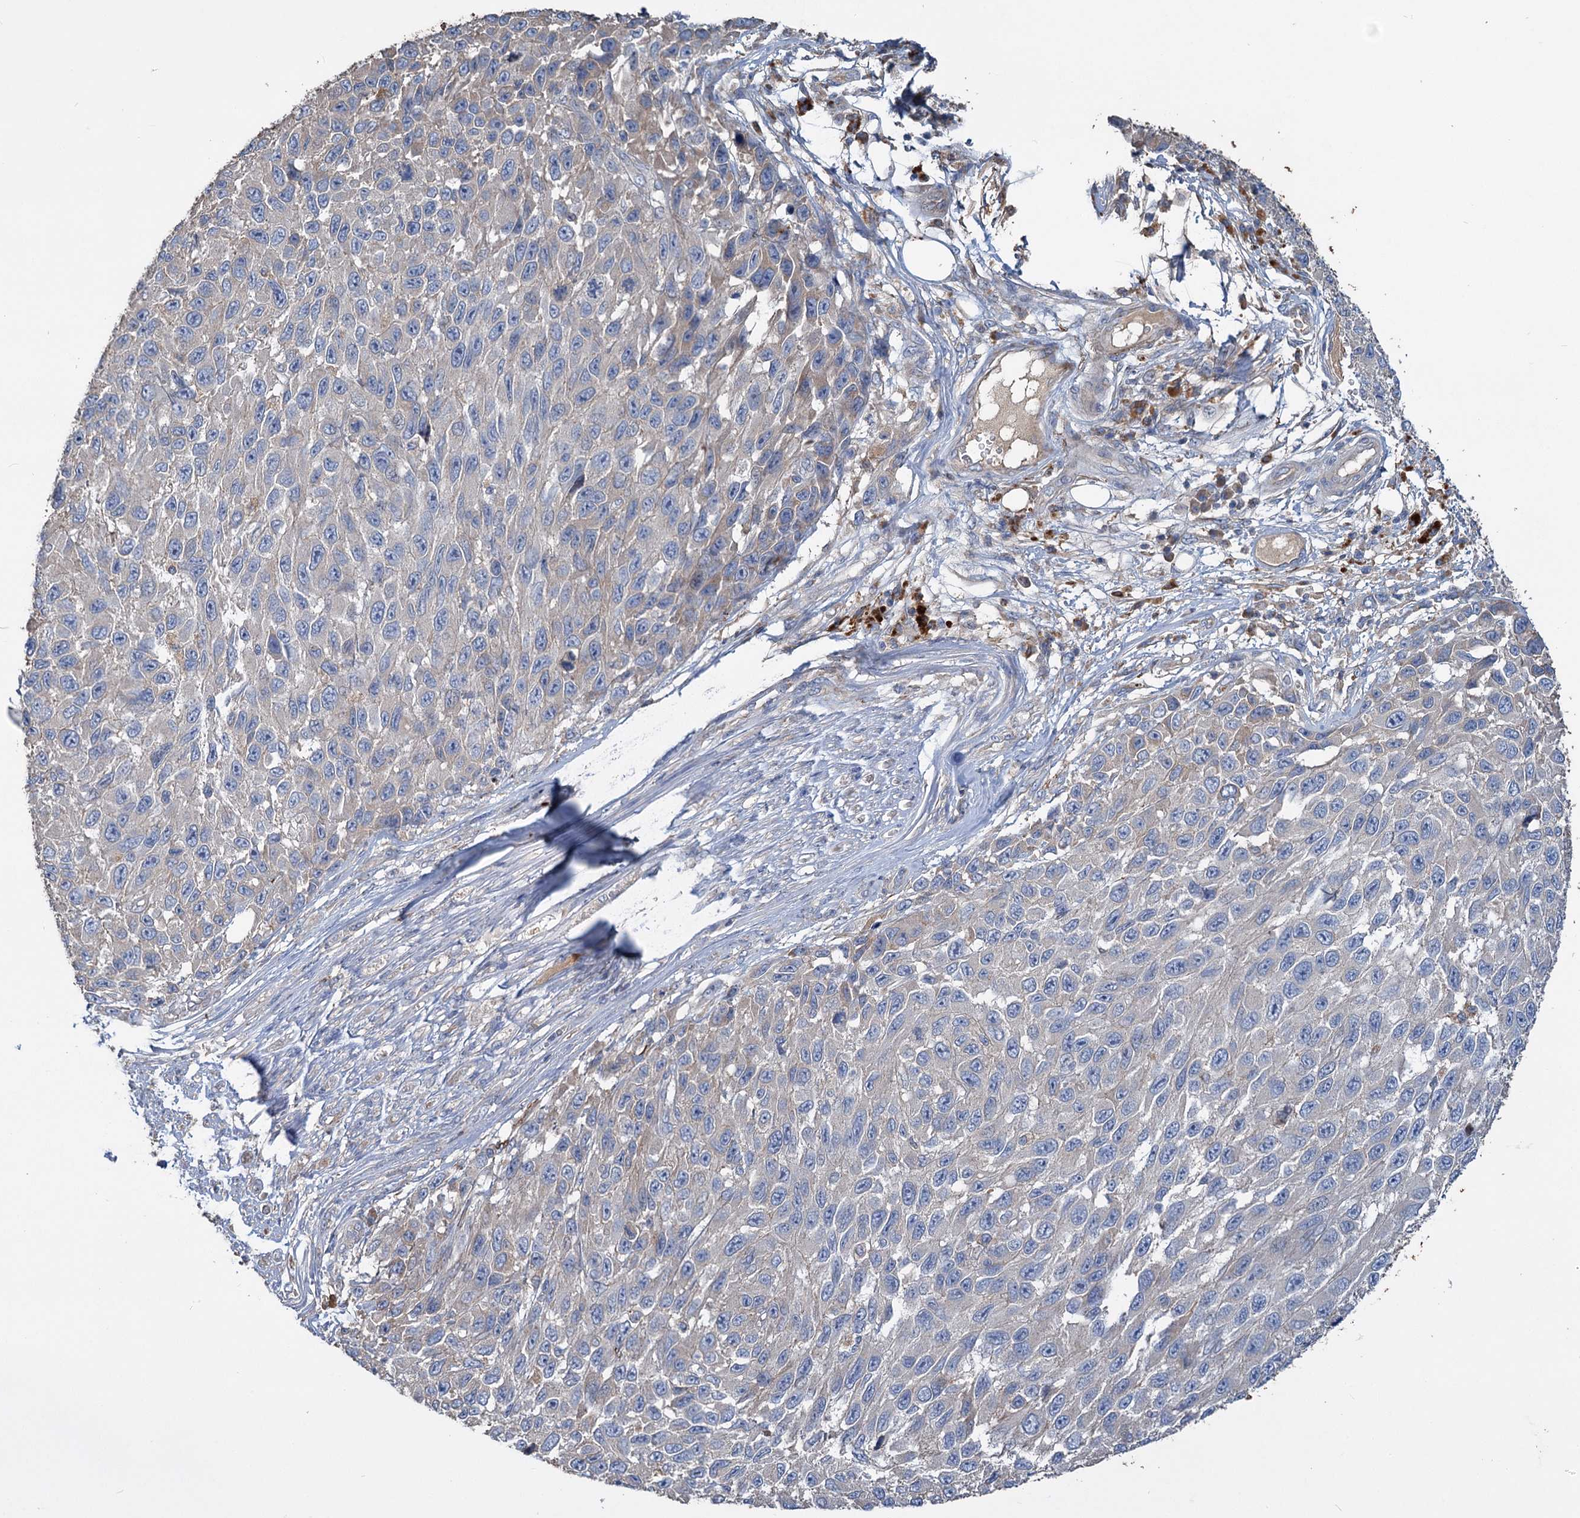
{"staining": {"intensity": "negative", "quantity": "none", "location": "none"}, "tissue": "melanoma", "cell_type": "Tumor cells", "image_type": "cancer", "snomed": [{"axis": "morphology", "description": "Normal tissue, NOS"}, {"axis": "morphology", "description": "Malignant melanoma, NOS"}, {"axis": "topography", "description": "Skin"}], "caption": "Tumor cells show no significant positivity in melanoma.", "gene": "URAD", "patient": {"sex": "female", "age": 96}}